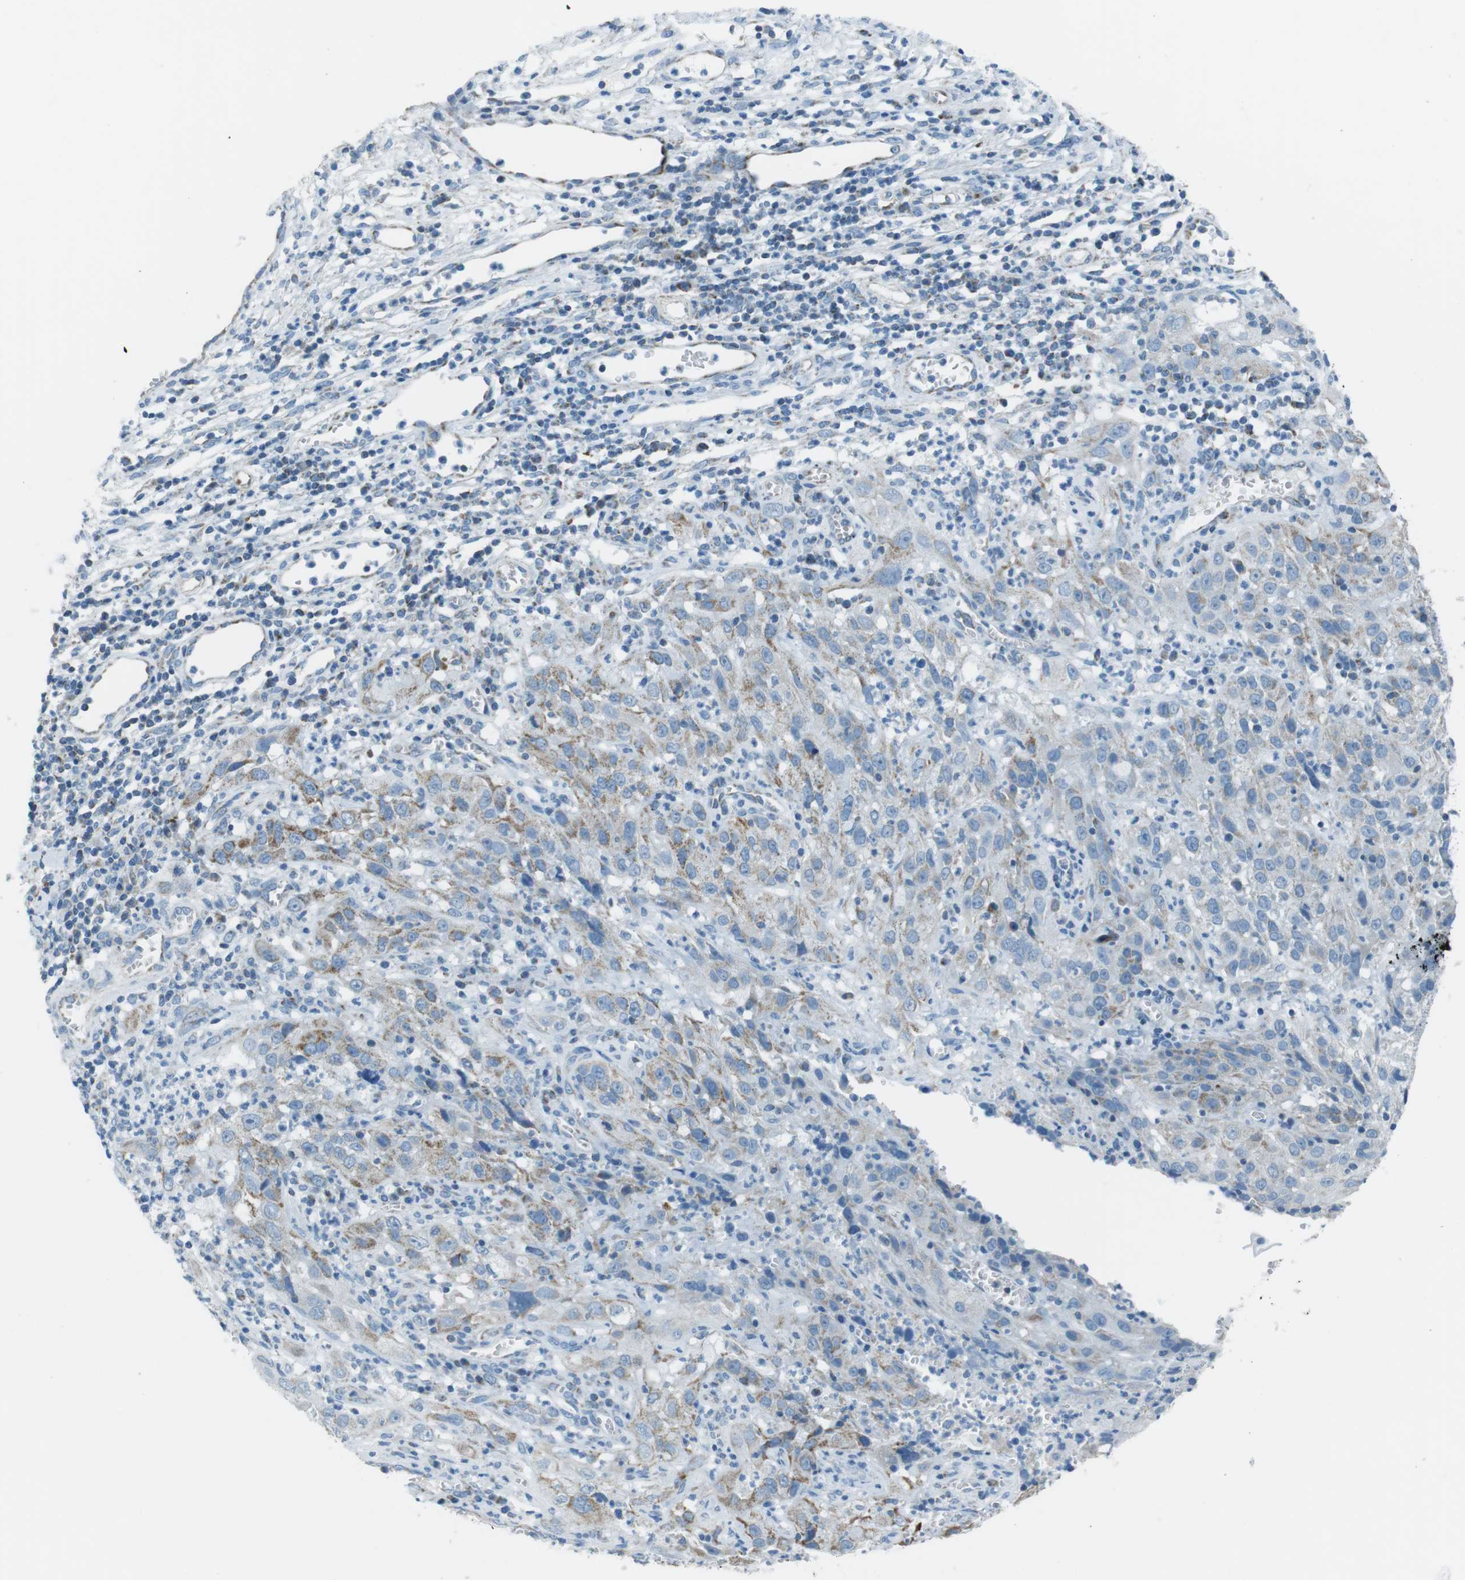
{"staining": {"intensity": "weak", "quantity": "25%-75%", "location": "cytoplasmic/membranous"}, "tissue": "cervical cancer", "cell_type": "Tumor cells", "image_type": "cancer", "snomed": [{"axis": "morphology", "description": "Squamous cell carcinoma, NOS"}, {"axis": "topography", "description": "Cervix"}], "caption": "A brown stain highlights weak cytoplasmic/membranous expression of a protein in squamous cell carcinoma (cervical) tumor cells. The protein of interest is stained brown, and the nuclei are stained in blue (DAB IHC with brightfield microscopy, high magnification).", "gene": "DNAJA3", "patient": {"sex": "female", "age": 32}}